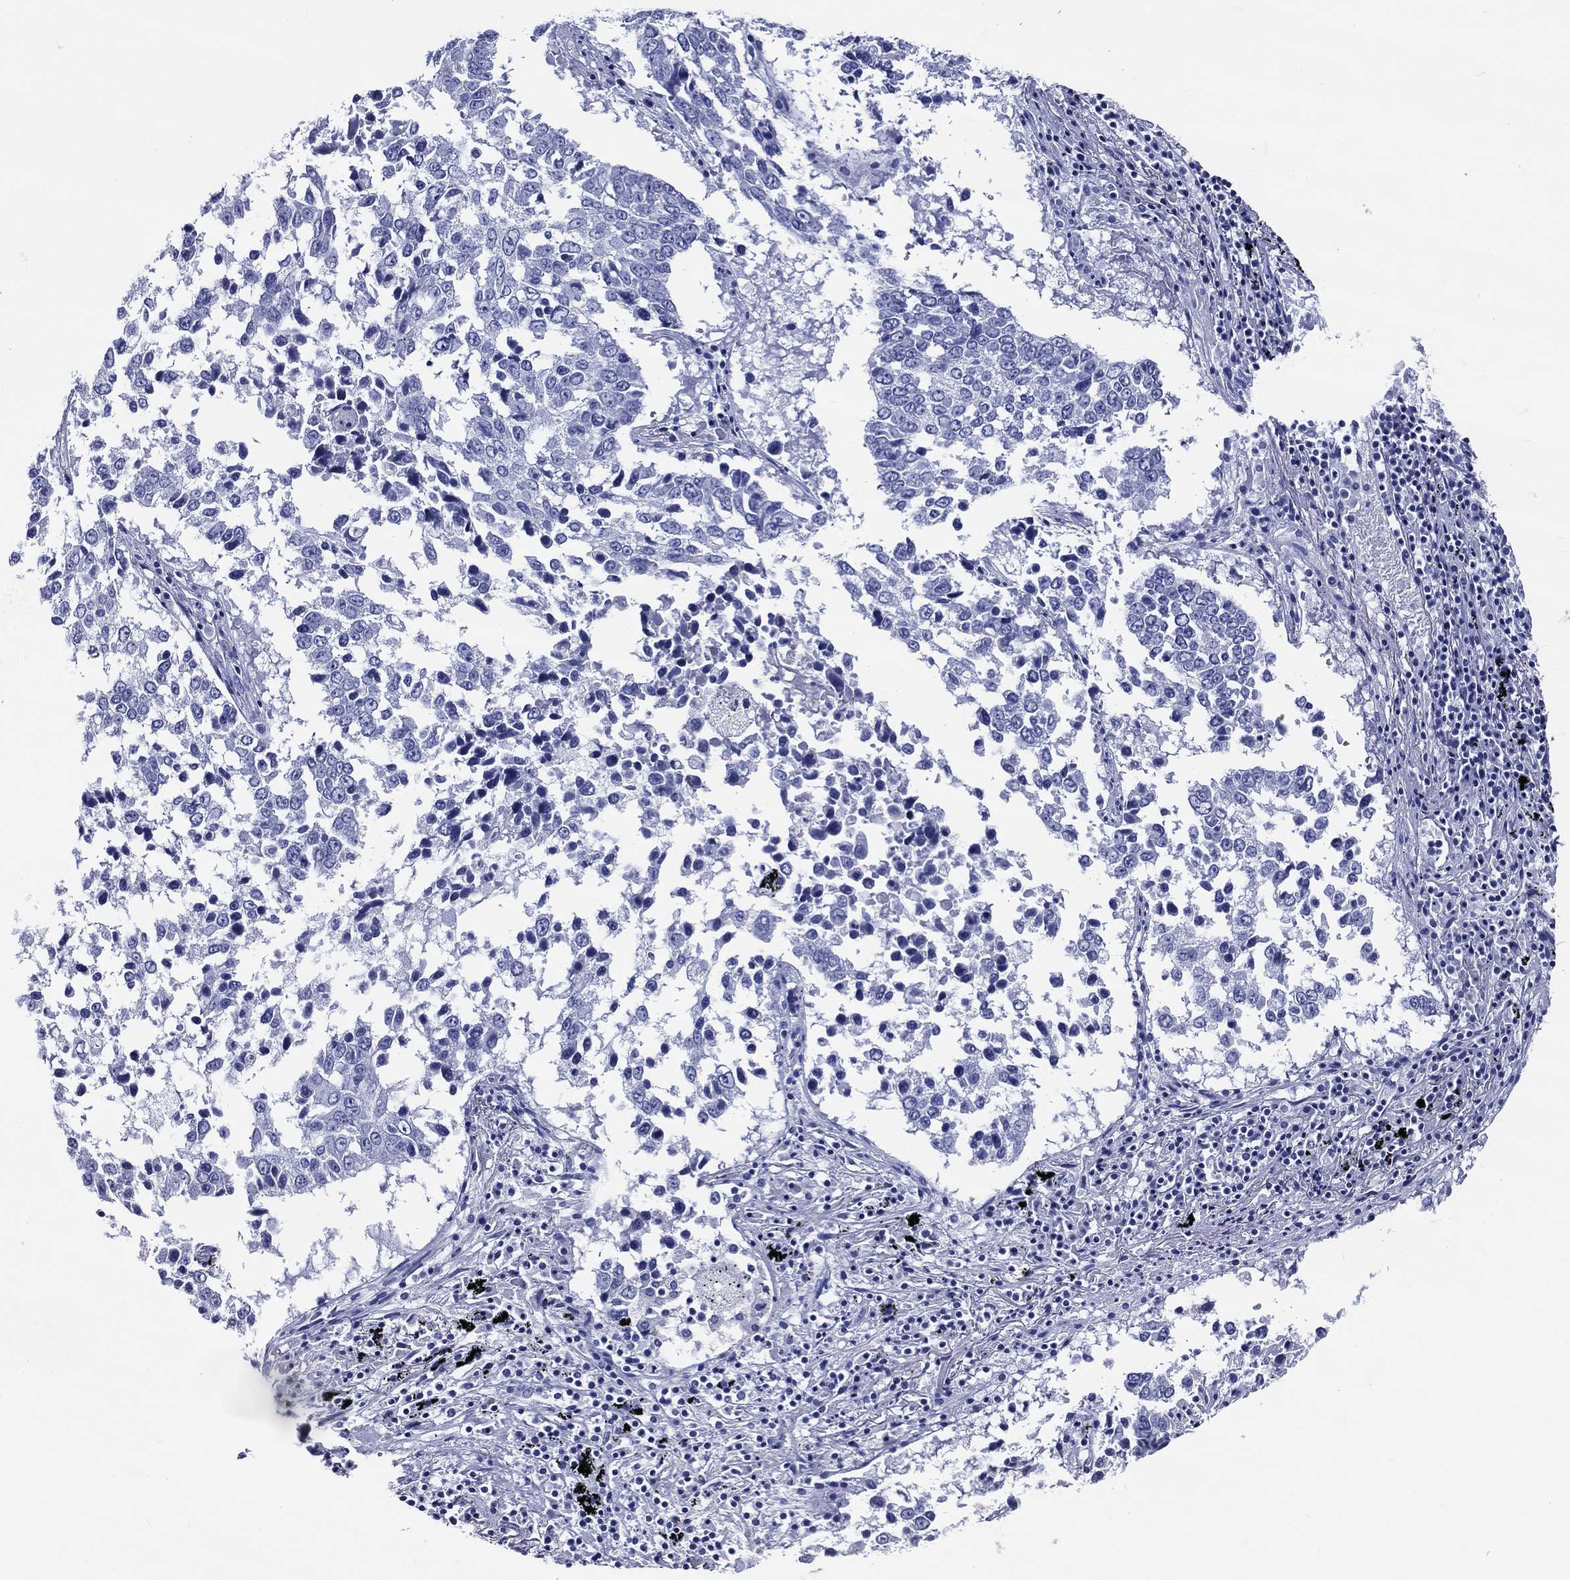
{"staining": {"intensity": "negative", "quantity": "none", "location": "none"}, "tissue": "lung cancer", "cell_type": "Tumor cells", "image_type": "cancer", "snomed": [{"axis": "morphology", "description": "Squamous cell carcinoma, NOS"}, {"axis": "topography", "description": "Lung"}], "caption": "Lung squamous cell carcinoma was stained to show a protein in brown. There is no significant staining in tumor cells. The staining was performed using DAB (3,3'-diaminobenzidine) to visualize the protein expression in brown, while the nuclei were stained in blue with hematoxylin (Magnification: 20x).", "gene": "ACE2", "patient": {"sex": "male", "age": 82}}